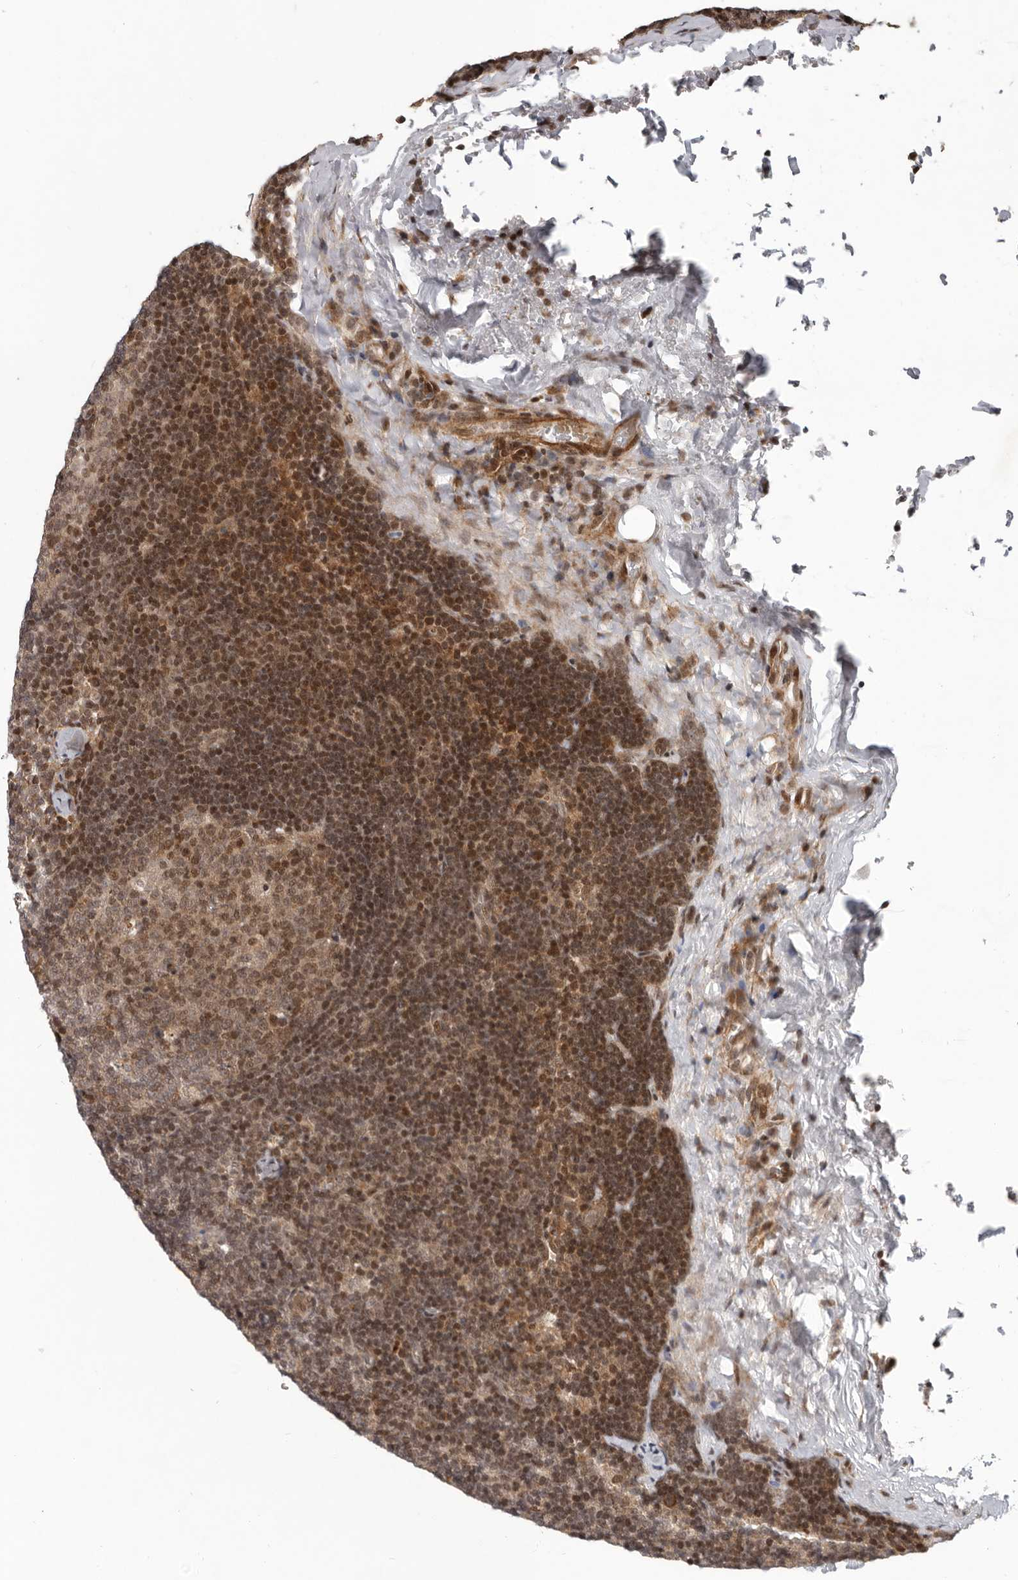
{"staining": {"intensity": "moderate", "quantity": ">75%", "location": "cytoplasmic/membranous,nuclear"}, "tissue": "lymph node", "cell_type": "Germinal center cells", "image_type": "normal", "snomed": [{"axis": "morphology", "description": "Normal tissue, NOS"}, {"axis": "topography", "description": "Lymph node"}], "caption": "This photomicrograph demonstrates IHC staining of benign human lymph node, with medium moderate cytoplasmic/membranous,nuclear expression in approximately >75% of germinal center cells.", "gene": "RABIF", "patient": {"sex": "female", "age": 22}}